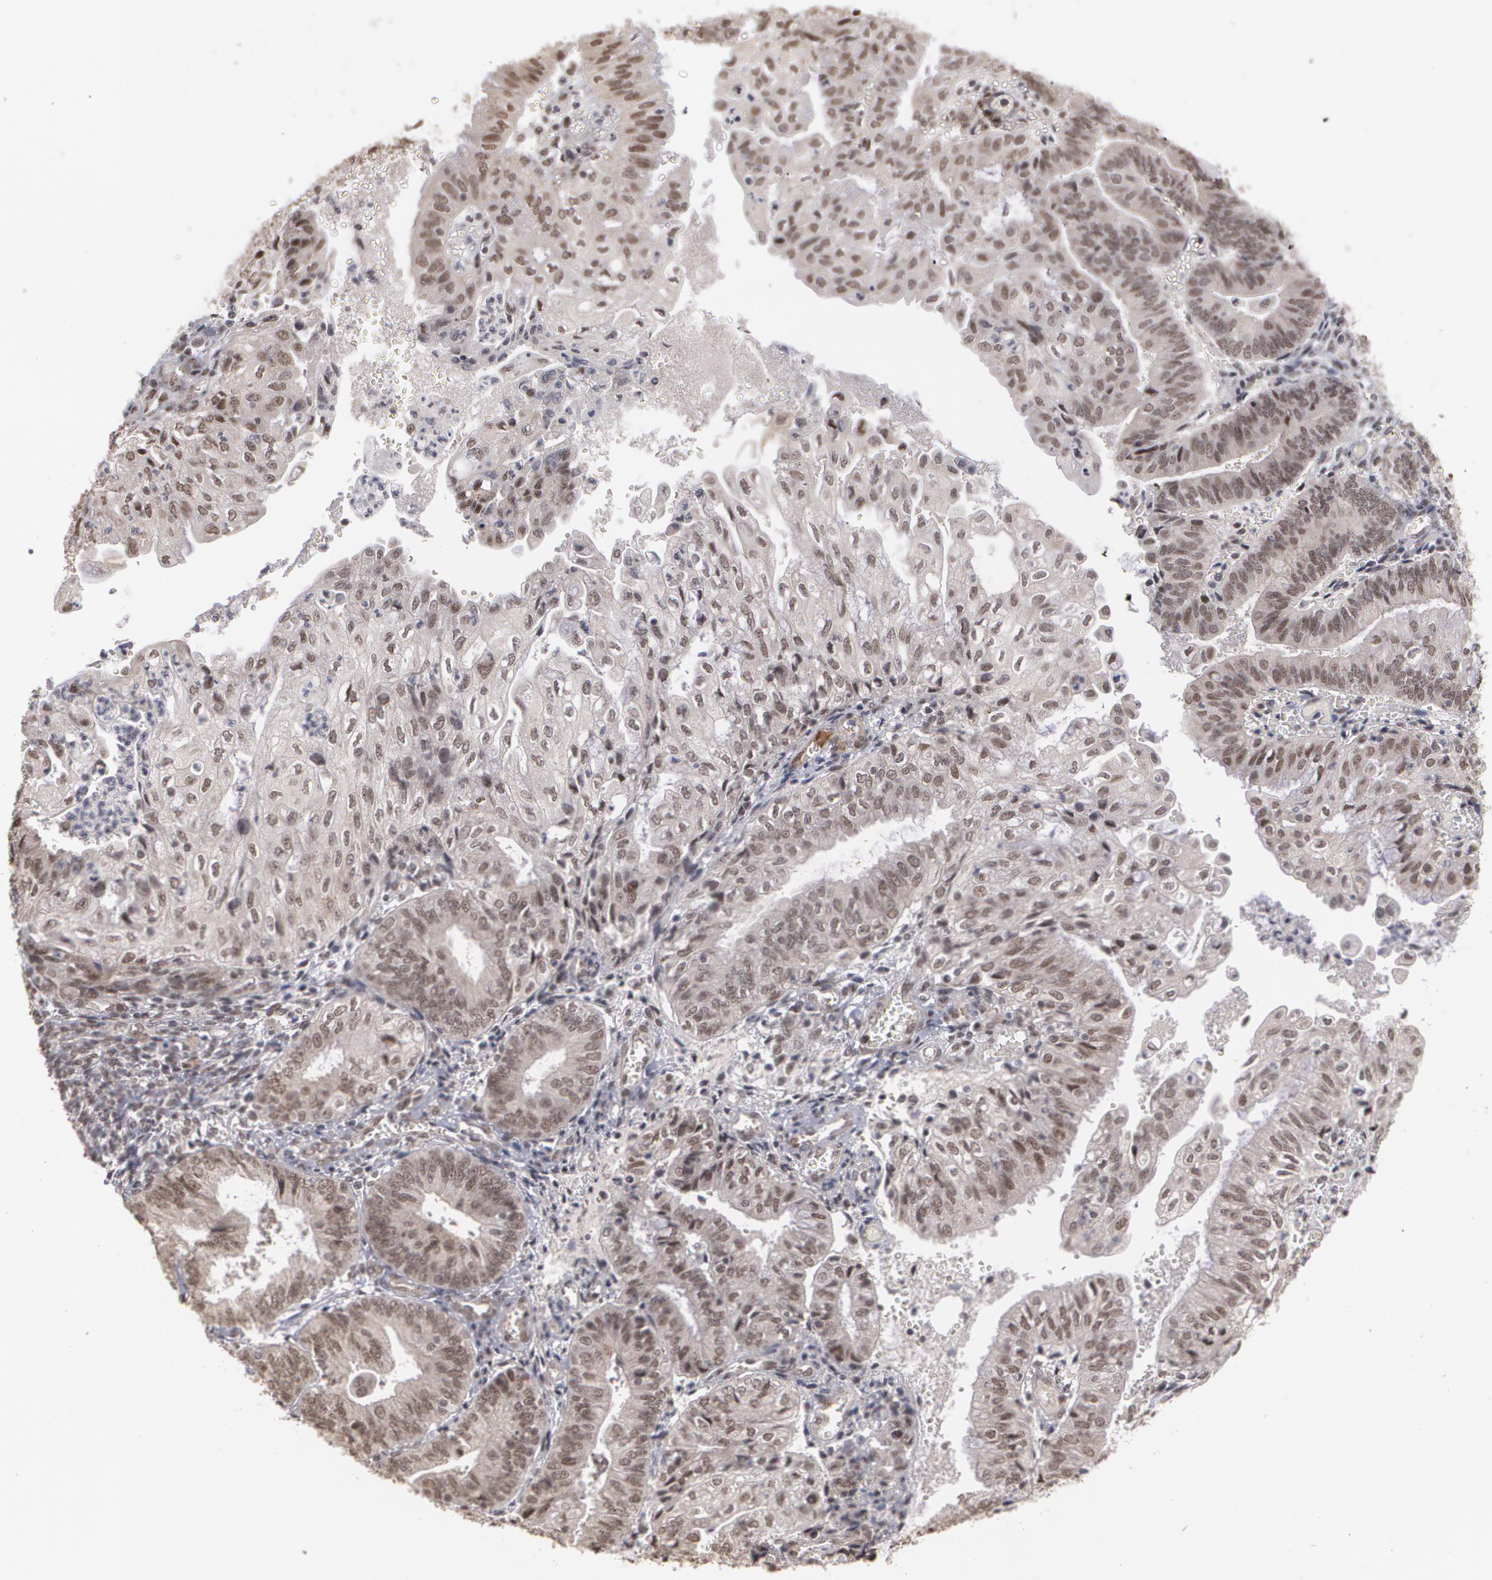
{"staining": {"intensity": "moderate", "quantity": ">75%", "location": "cytoplasmic/membranous,nuclear"}, "tissue": "endometrial cancer", "cell_type": "Tumor cells", "image_type": "cancer", "snomed": [{"axis": "morphology", "description": "Adenocarcinoma, NOS"}, {"axis": "topography", "description": "Endometrium"}], "caption": "About >75% of tumor cells in adenocarcinoma (endometrial) reveal moderate cytoplasmic/membranous and nuclear protein positivity as visualized by brown immunohistochemical staining.", "gene": "ZNF75A", "patient": {"sex": "female", "age": 55}}